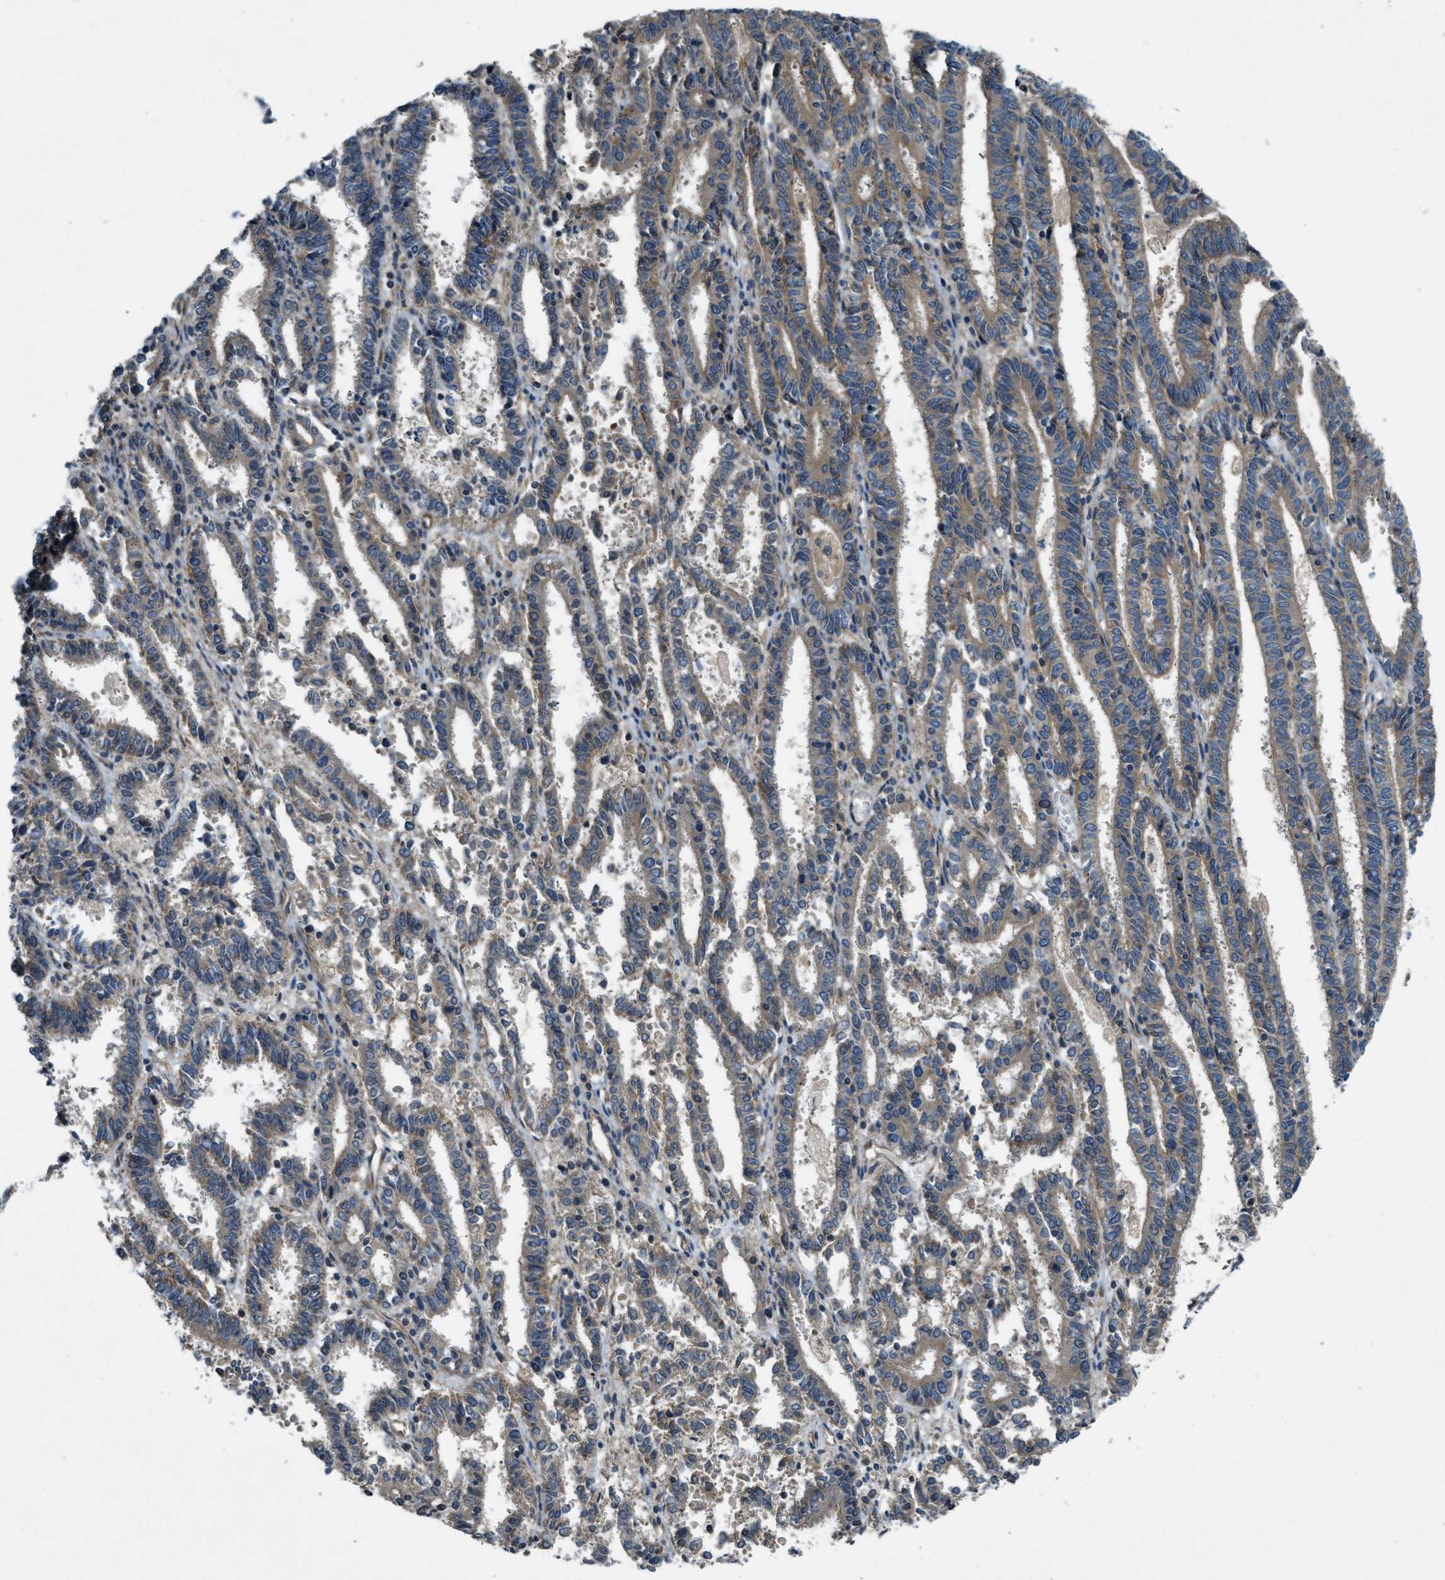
{"staining": {"intensity": "moderate", "quantity": ">75%", "location": "cytoplasmic/membranous"}, "tissue": "endometrial cancer", "cell_type": "Tumor cells", "image_type": "cancer", "snomed": [{"axis": "morphology", "description": "Adenocarcinoma, NOS"}, {"axis": "topography", "description": "Uterus"}], "caption": "Tumor cells demonstrate medium levels of moderate cytoplasmic/membranous positivity in approximately >75% of cells in endometrial adenocarcinoma. Nuclei are stained in blue.", "gene": "VEZT", "patient": {"sex": "female", "age": 83}}